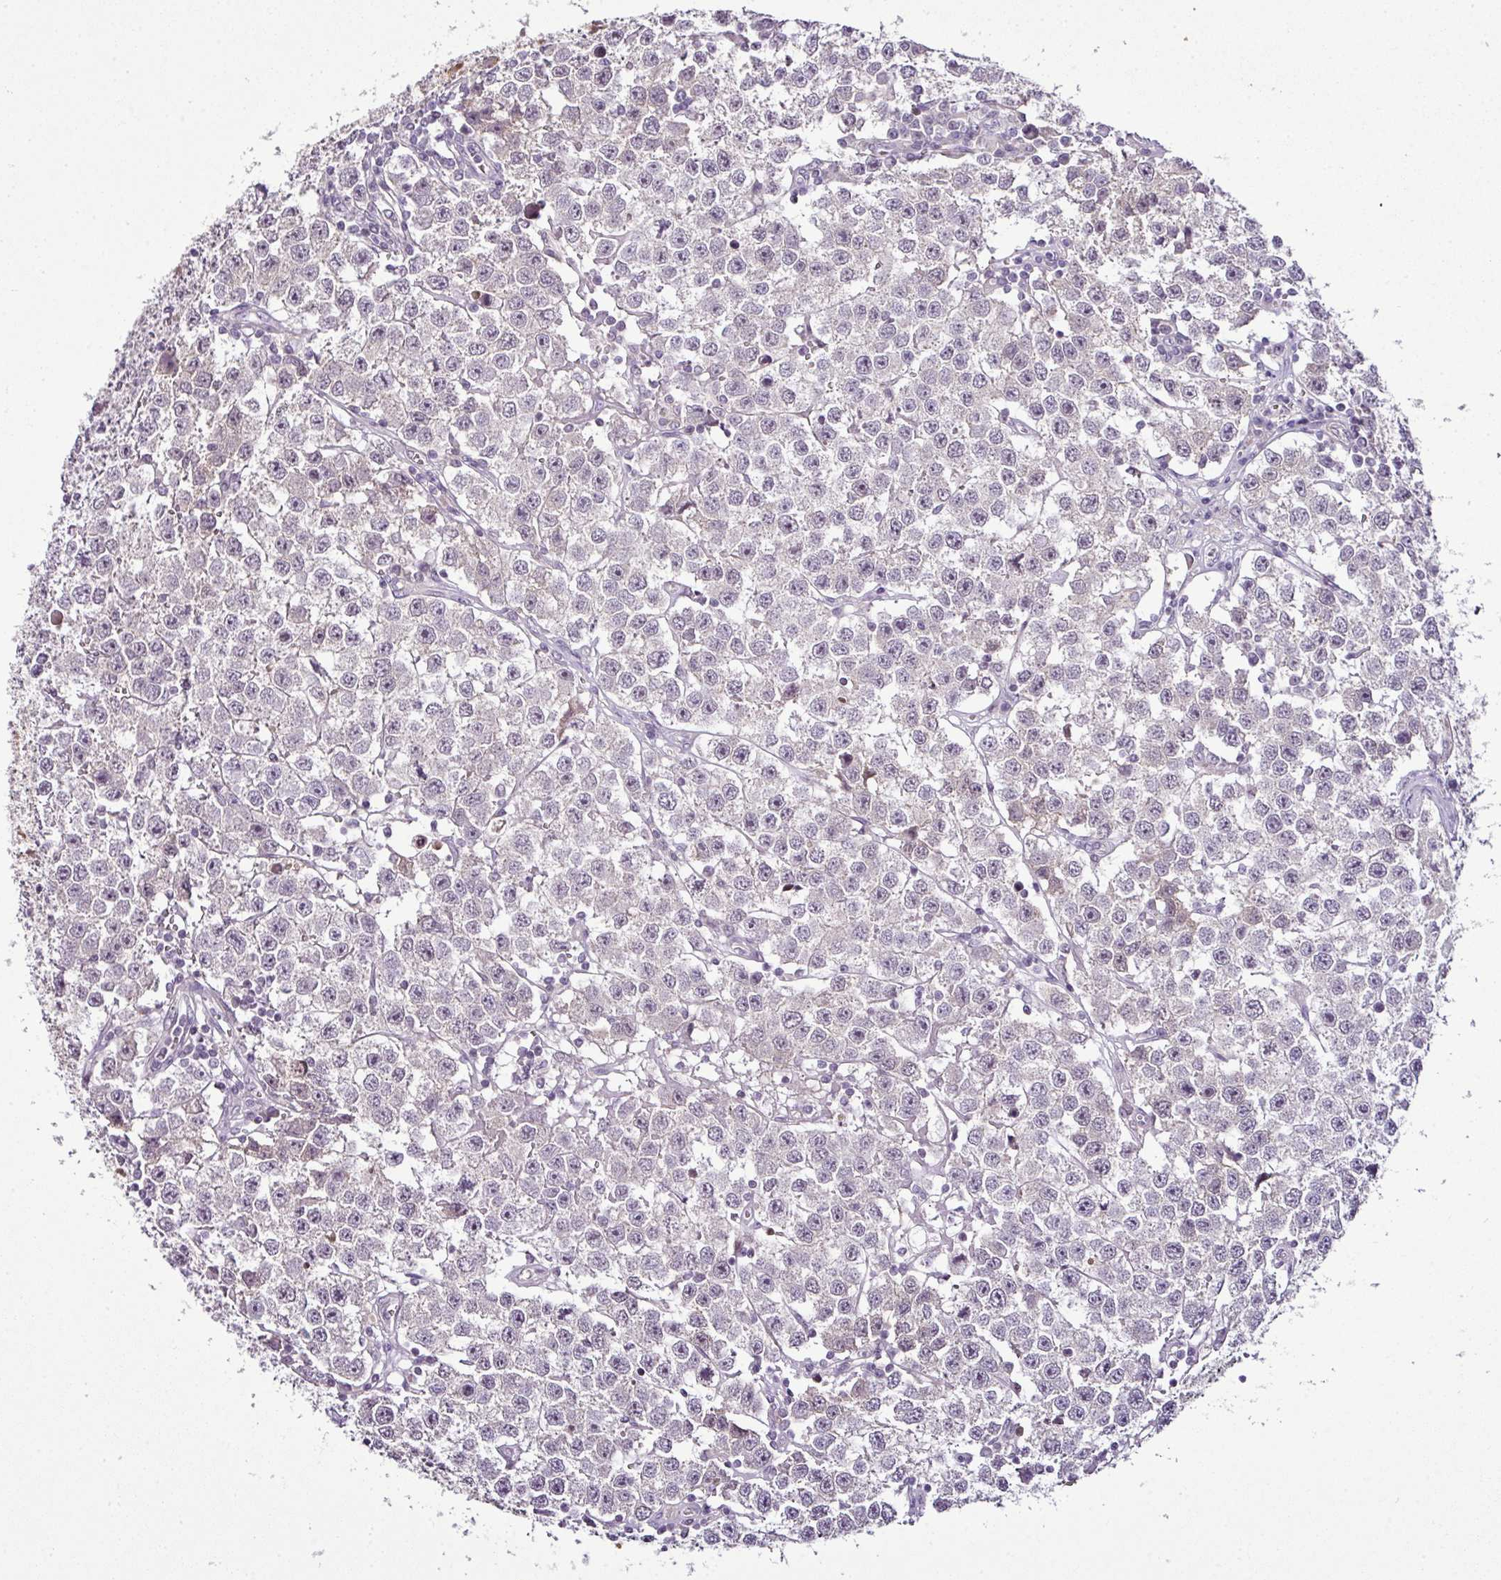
{"staining": {"intensity": "negative", "quantity": "none", "location": "none"}, "tissue": "testis cancer", "cell_type": "Tumor cells", "image_type": "cancer", "snomed": [{"axis": "morphology", "description": "Seminoma, NOS"}, {"axis": "topography", "description": "Testis"}], "caption": "Histopathology image shows no significant protein expression in tumor cells of testis cancer. (DAB (3,3'-diaminobenzidine) immunohistochemistry with hematoxylin counter stain).", "gene": "TEX30", "patient": {"sex": "male", "age": 34}}